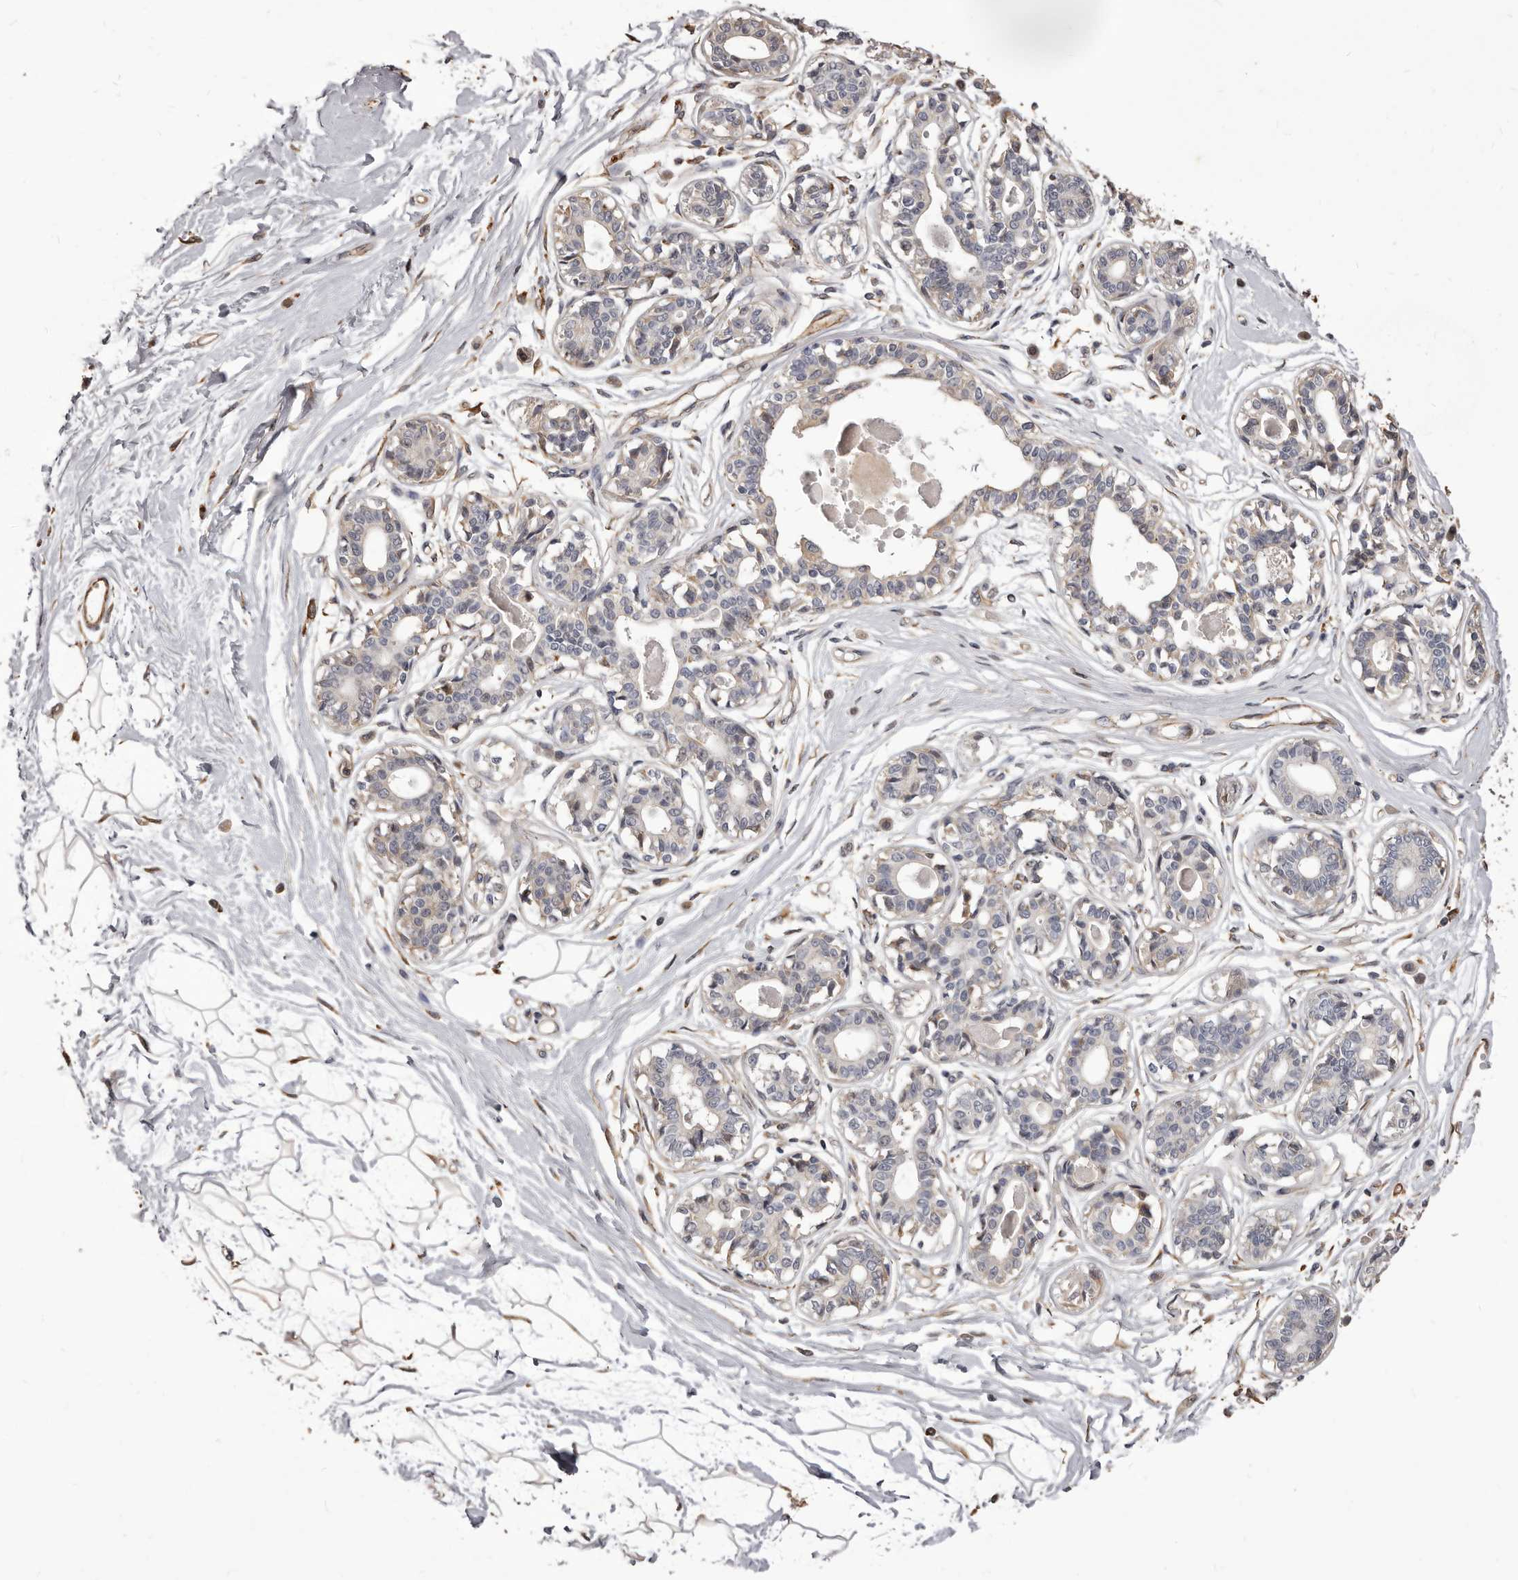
{"staining": {"intensity": "moderate", "quantity": "25%-75%", "location": "cytoplasmic/membranous"}, "tissue": "breast", "cell_type": "Adipocytes", "image_type": "normal", "snomed": [{"axis": "morphology", "description": "Normal tissue, NOS"}, {"axis": "topography", "description": "Breast"}], "caption": "Immunohistochemistry histopathology image of unremarkable breast stained for a protein (brown), which reveals medium levels of moderate cytoplasmic/membranous positivity in approximately 25%-75% of adipocytes.", "gene": "ALPK1", "patient": {"sex": "female", "age": 45}}